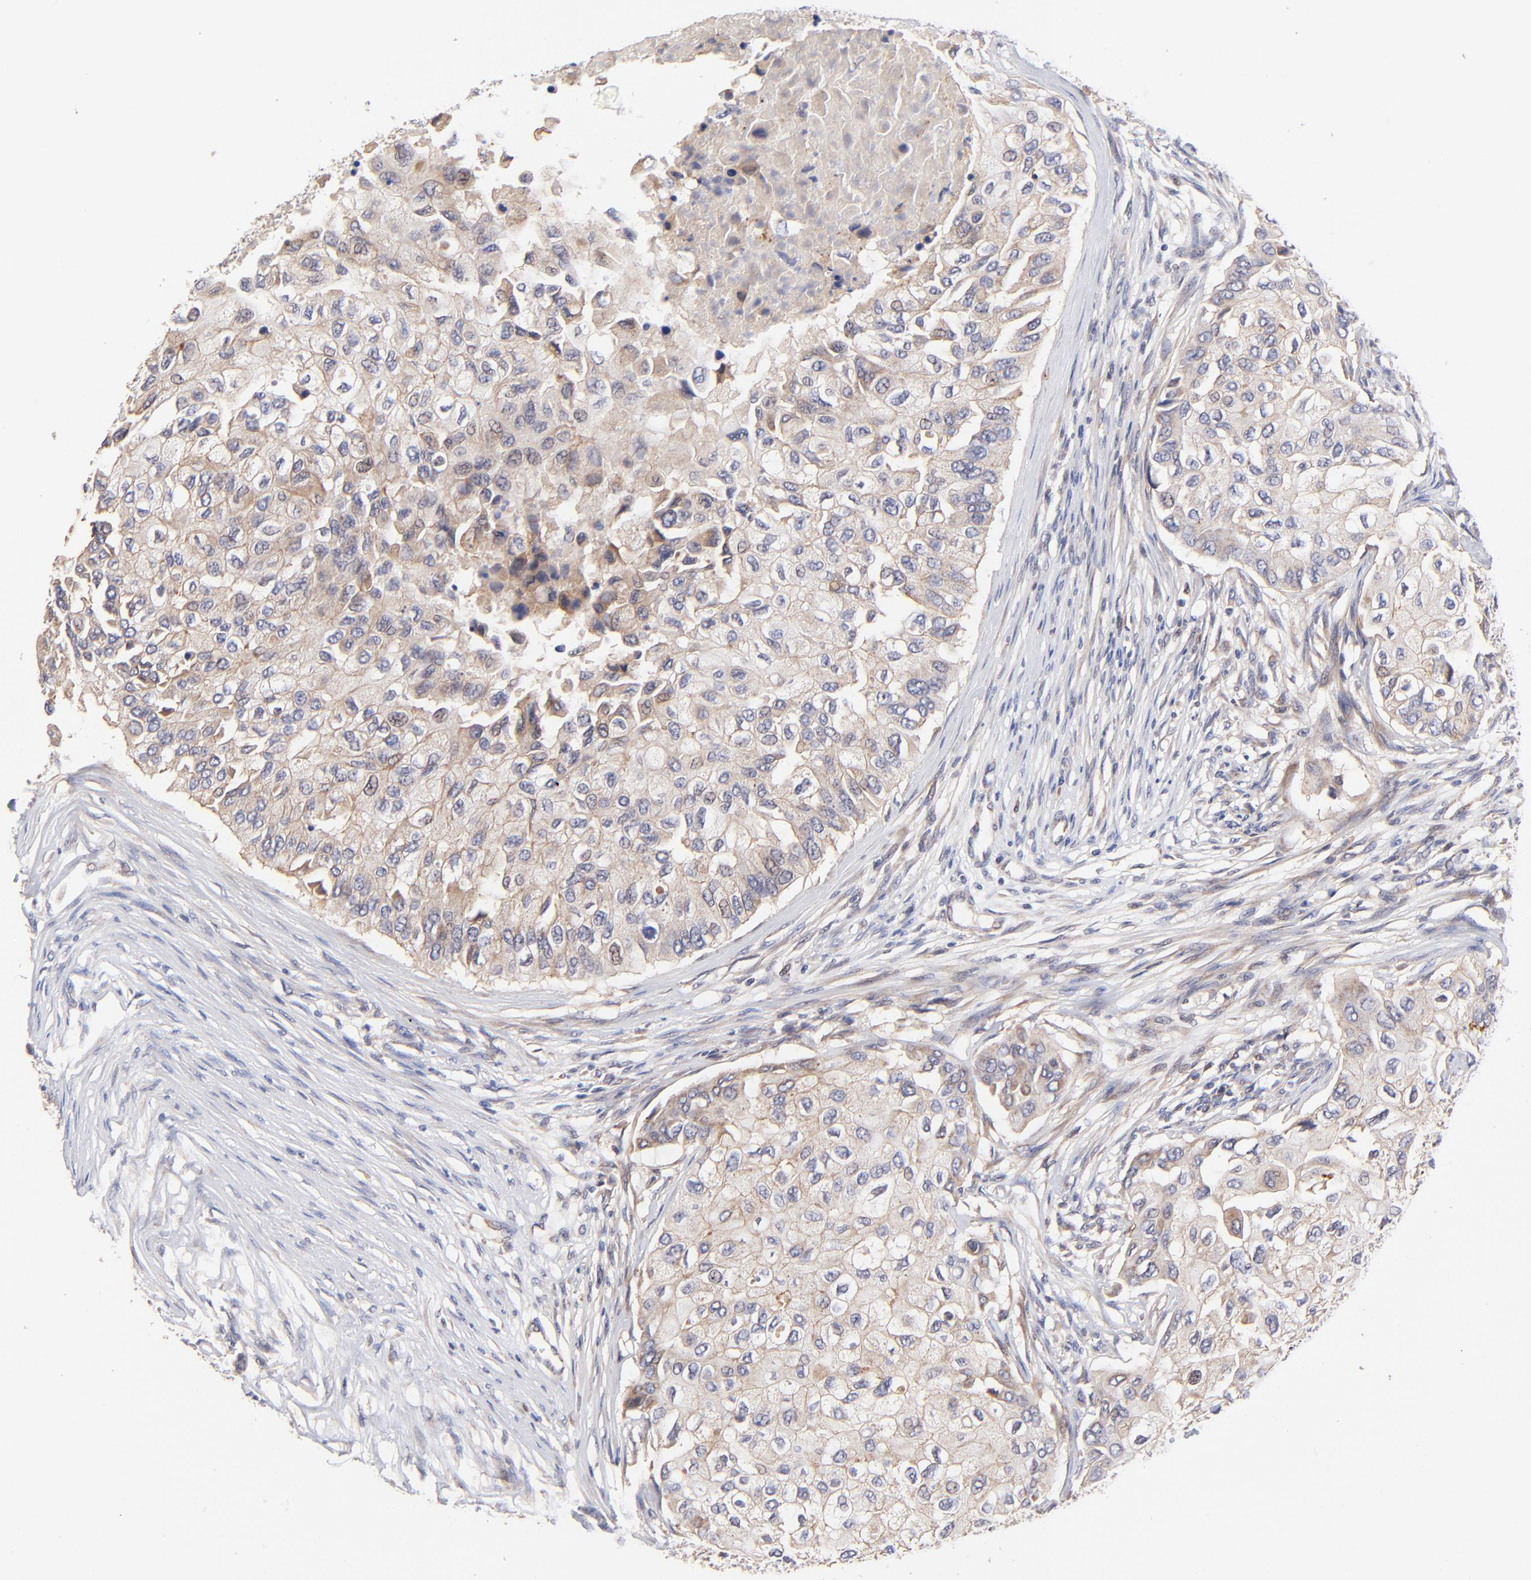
{"staining": {"intensity": "weak", "quantity": ">75%", "location": "cytoplasmic/membranous"}, "tissue": "breast cancer", "cell_type": "Tumor cells", "image_type": "cancer", "snomed": [{"axis": "morphology", "description": "Normal tissue, NOS"}, {"axis": "morphology", "description": "Duct carcinoma"}, {"axis": "topography", "description": "Breast"}], "caption": "IHC staining of breast intraductal carcinoma, which shows low levels of weak cytoplasmic/membranous expression in about >75% of tumor cells indicating weak cytoplasmic/membranous protein staining. The staining was performed using DAB (3,3'-diaminobenzidine) (brown) for protein detection and nuclei were counterstained in hematoxylin (blue).", "gene": "FBXL12", "patient": {"sex": "female", "age": 49}}